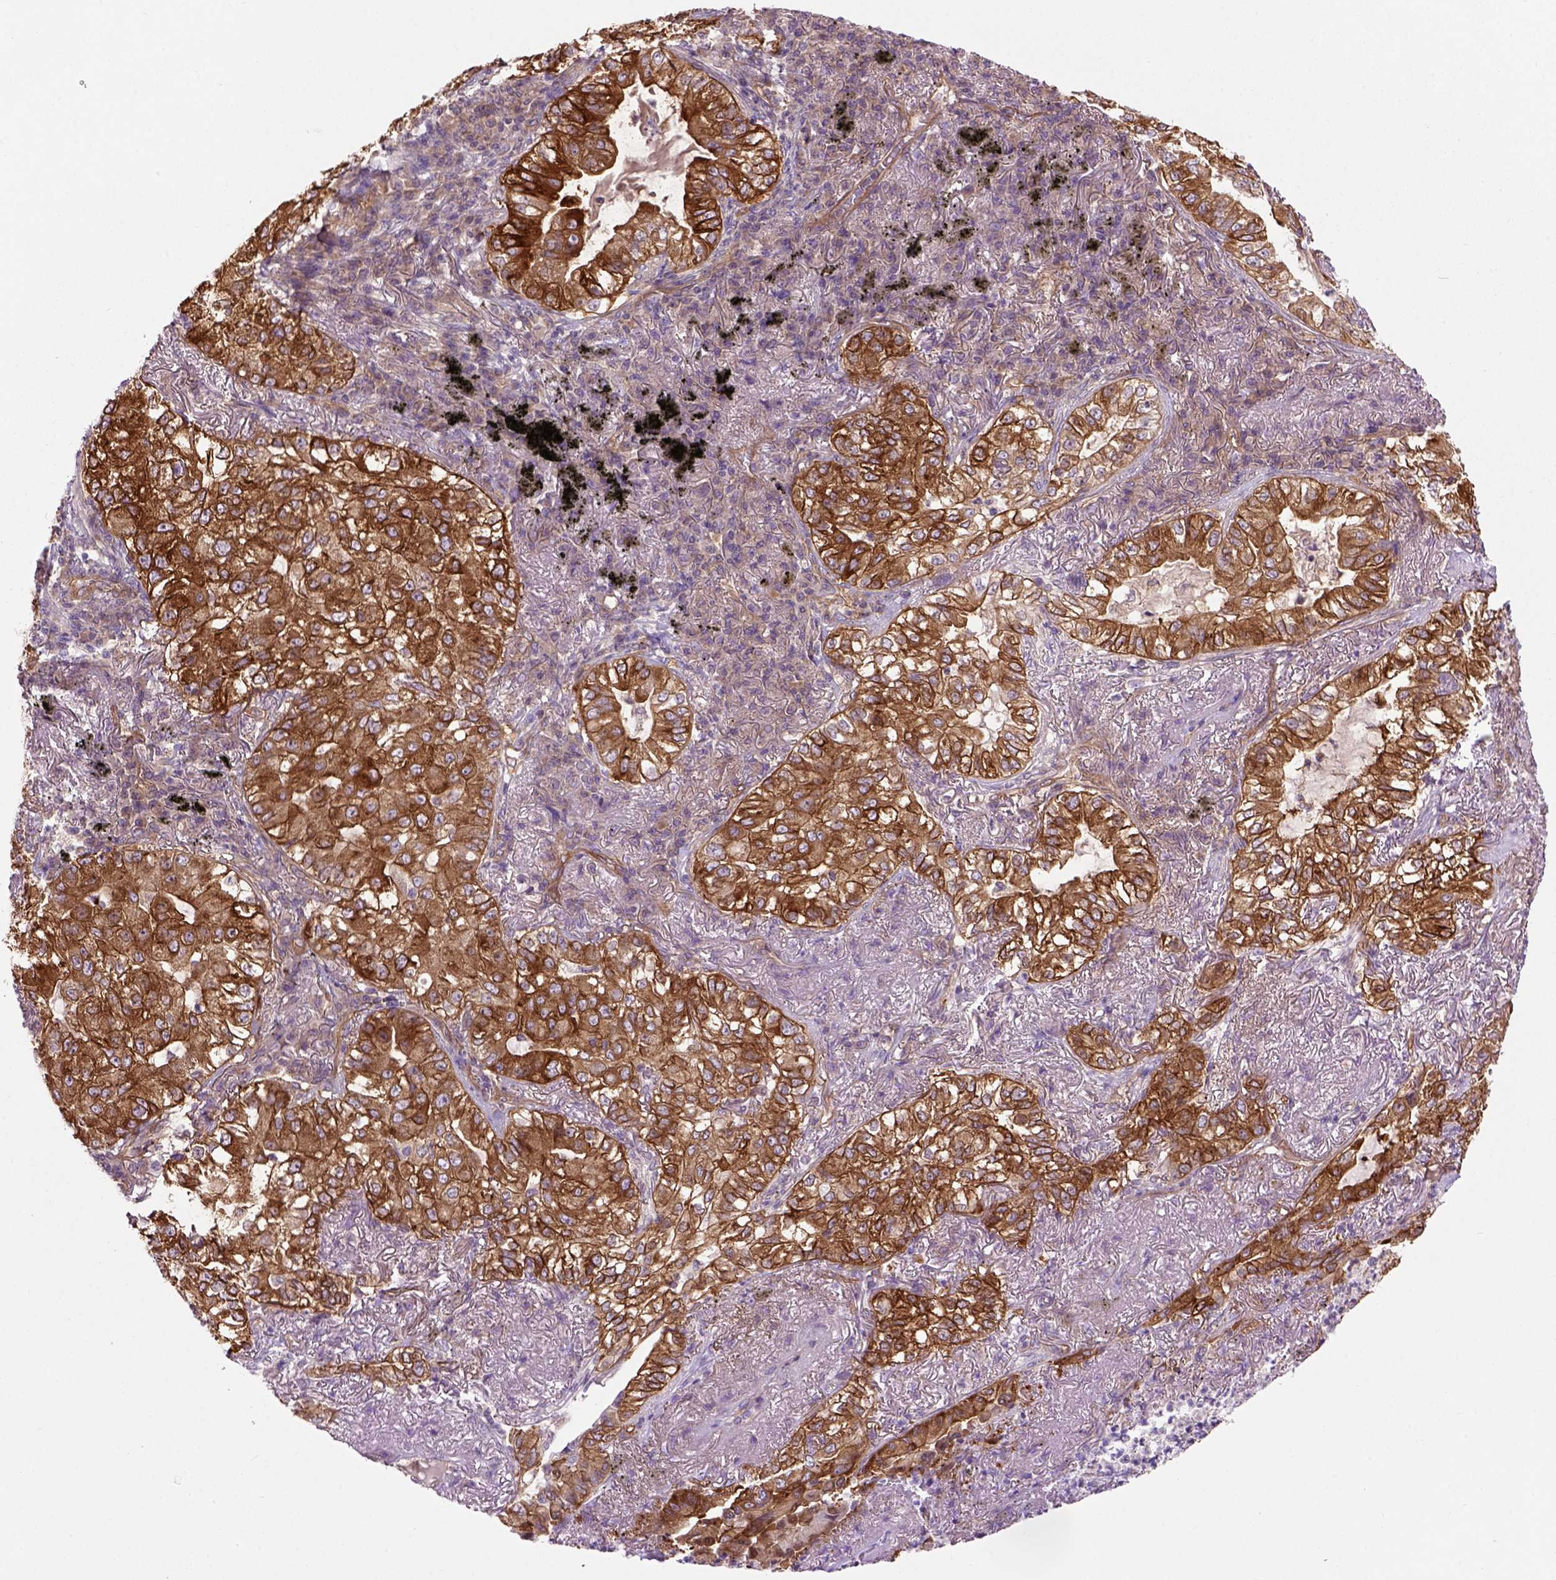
{"staining": {"intensity": "moderate", "quantity": ">75%", "location": "cytoplasmic/membranous"}, "tissue": "lung cancer", "cell_type": "Tumor cells", "image_type": "cancer", "snomed": [{"axis": "morphology", "description": "Adenocarcinoma, NOS"}, {"axis": "topography", "description": "Lung"}], "caption": "Lung adenocarcinoma stained with a protein marker reveals moderate staining in tumor cells.", "gene": "CASKIN2", "patient": {"sex": "female", "age": 73}}